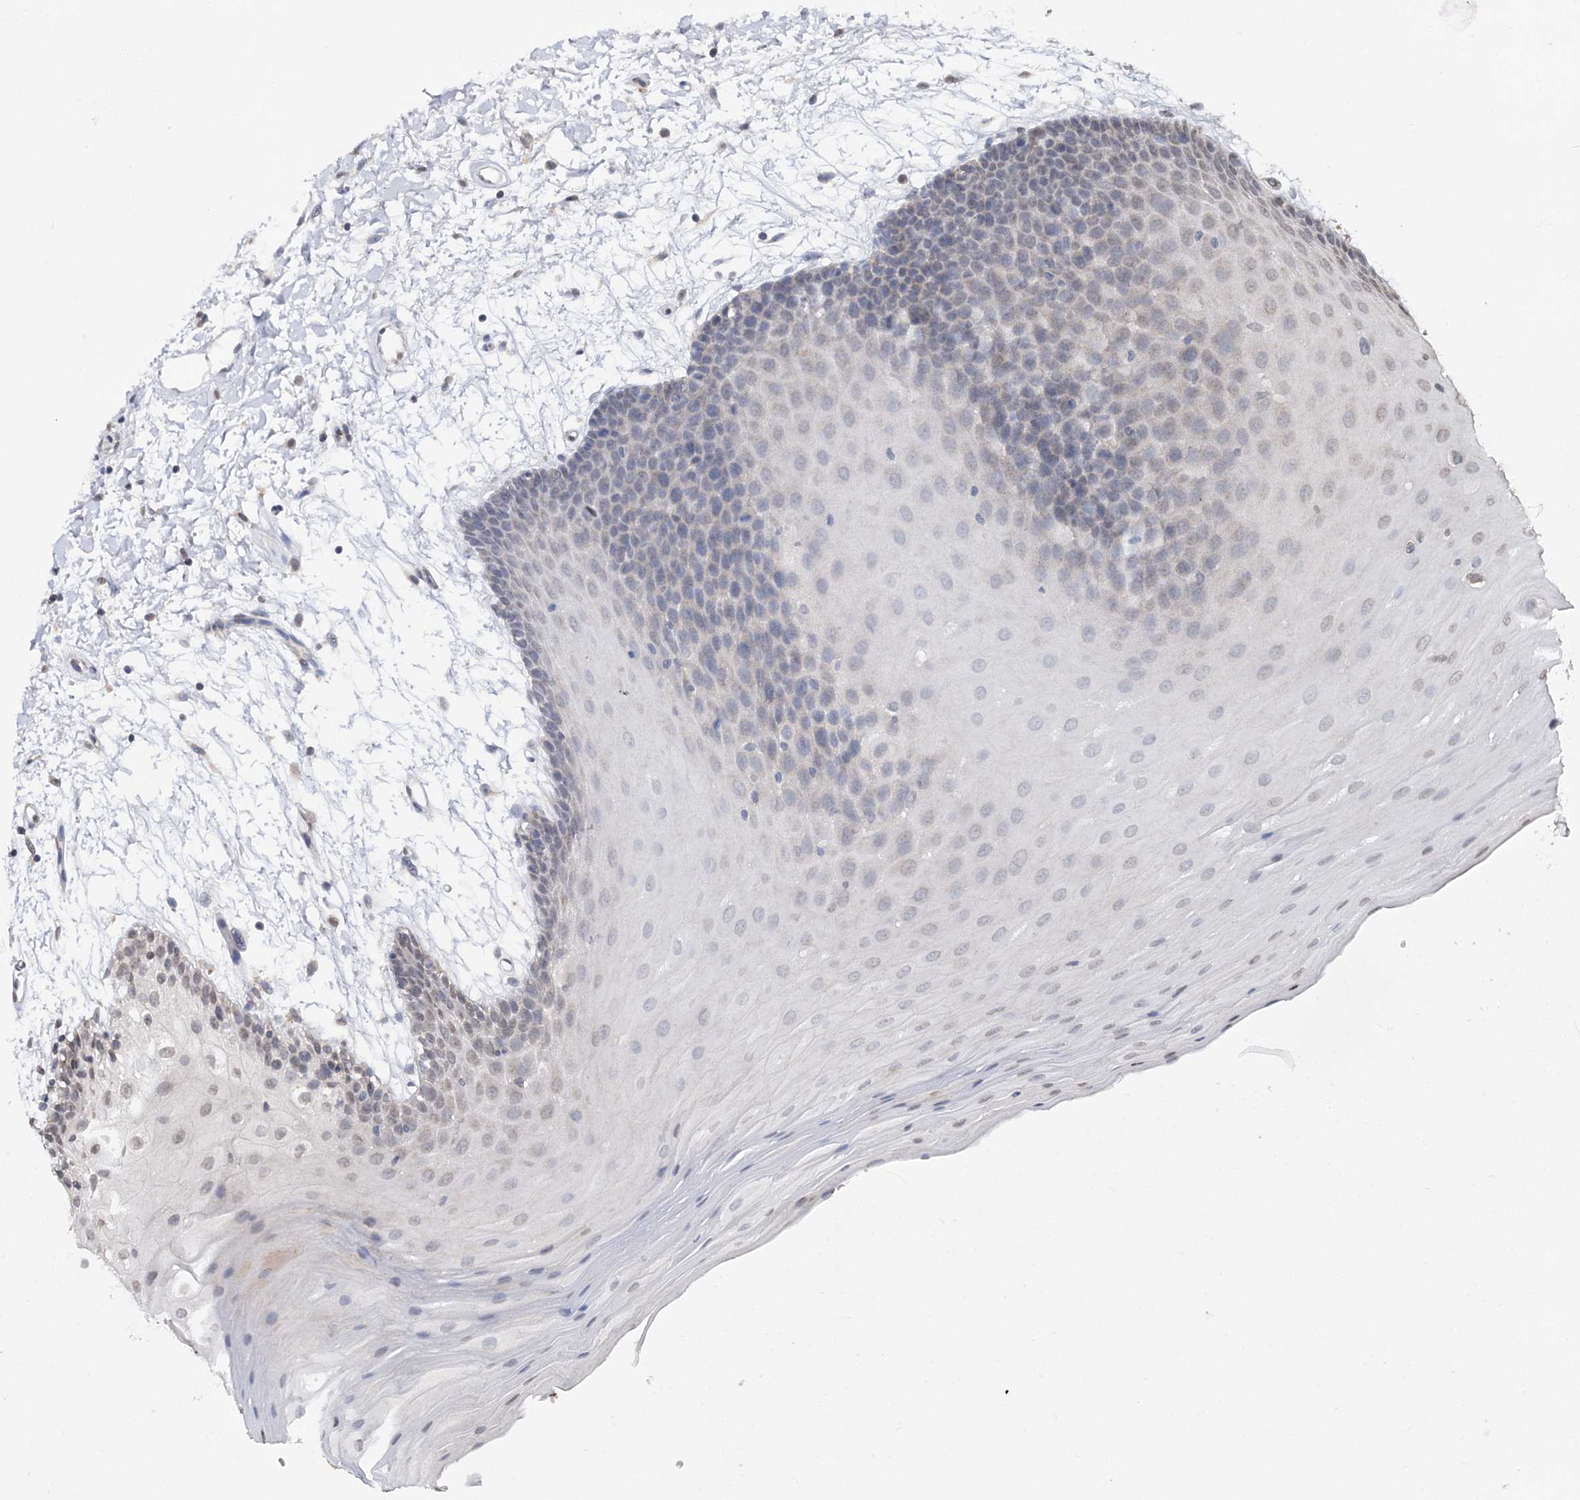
{"staining": {"intensity": "weak", "quantity": "<25%", "location": "cytoplasmic/membranous,nuclear"}, "tissue": "oral mucosa", "cell_type": "Squamous epithelial cells", "image_type": "normal", "snomed": [{"axis": "morphology", "description": "Normal tissue, NOS"}, {"axis": "topography", "description": "Skeletal muscle"}, {"axis": "topography", "description": "Oral tissue"}, {"axis": "topography", "description": "Salivary gland"}, {"axis": "topography", "description": "Peripheral nerve tissue"}], "caption": "IHC of benign human oral mucosa reveals no staining in squamous epithelial cells.", "gene": "SOWAHB", "patient": {"sex": "male", "age": 54}}